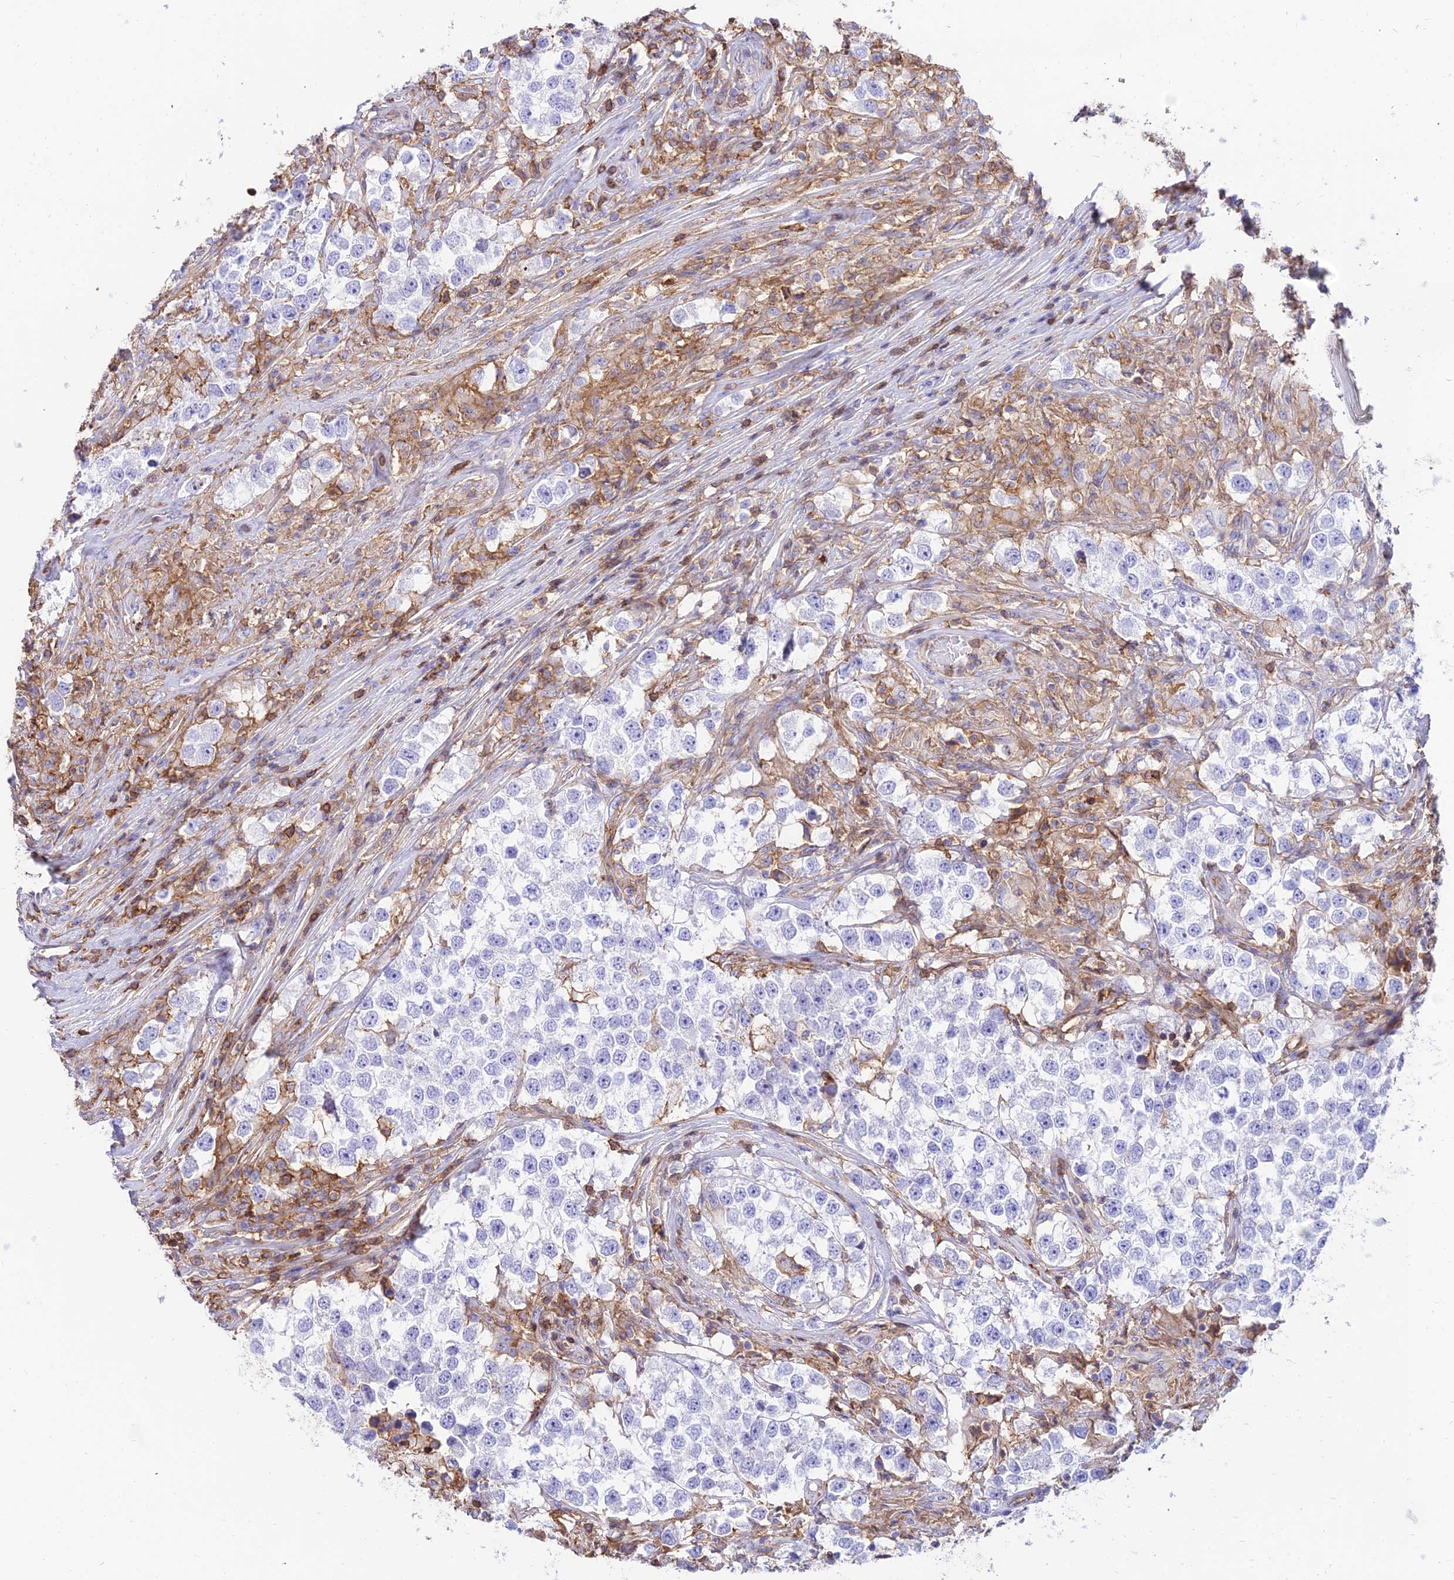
{"staining": {"intensity": "negative", "quantity": "none", "location": "none"}, "tissue": "testis cancer", "cell_type": "Tumor cells", "image_type": "cancer", "snomed": [{"axis": "morphology", "description": "Seminoma, NOS"}, {"axis": "topography", "description": "Testis"}], "caption": "Tumor cells are negative for protein expression in human testis cancer (seminoma).", "gene": "SREK1IP1", "patient": {"sex": "male", "age": 46}}